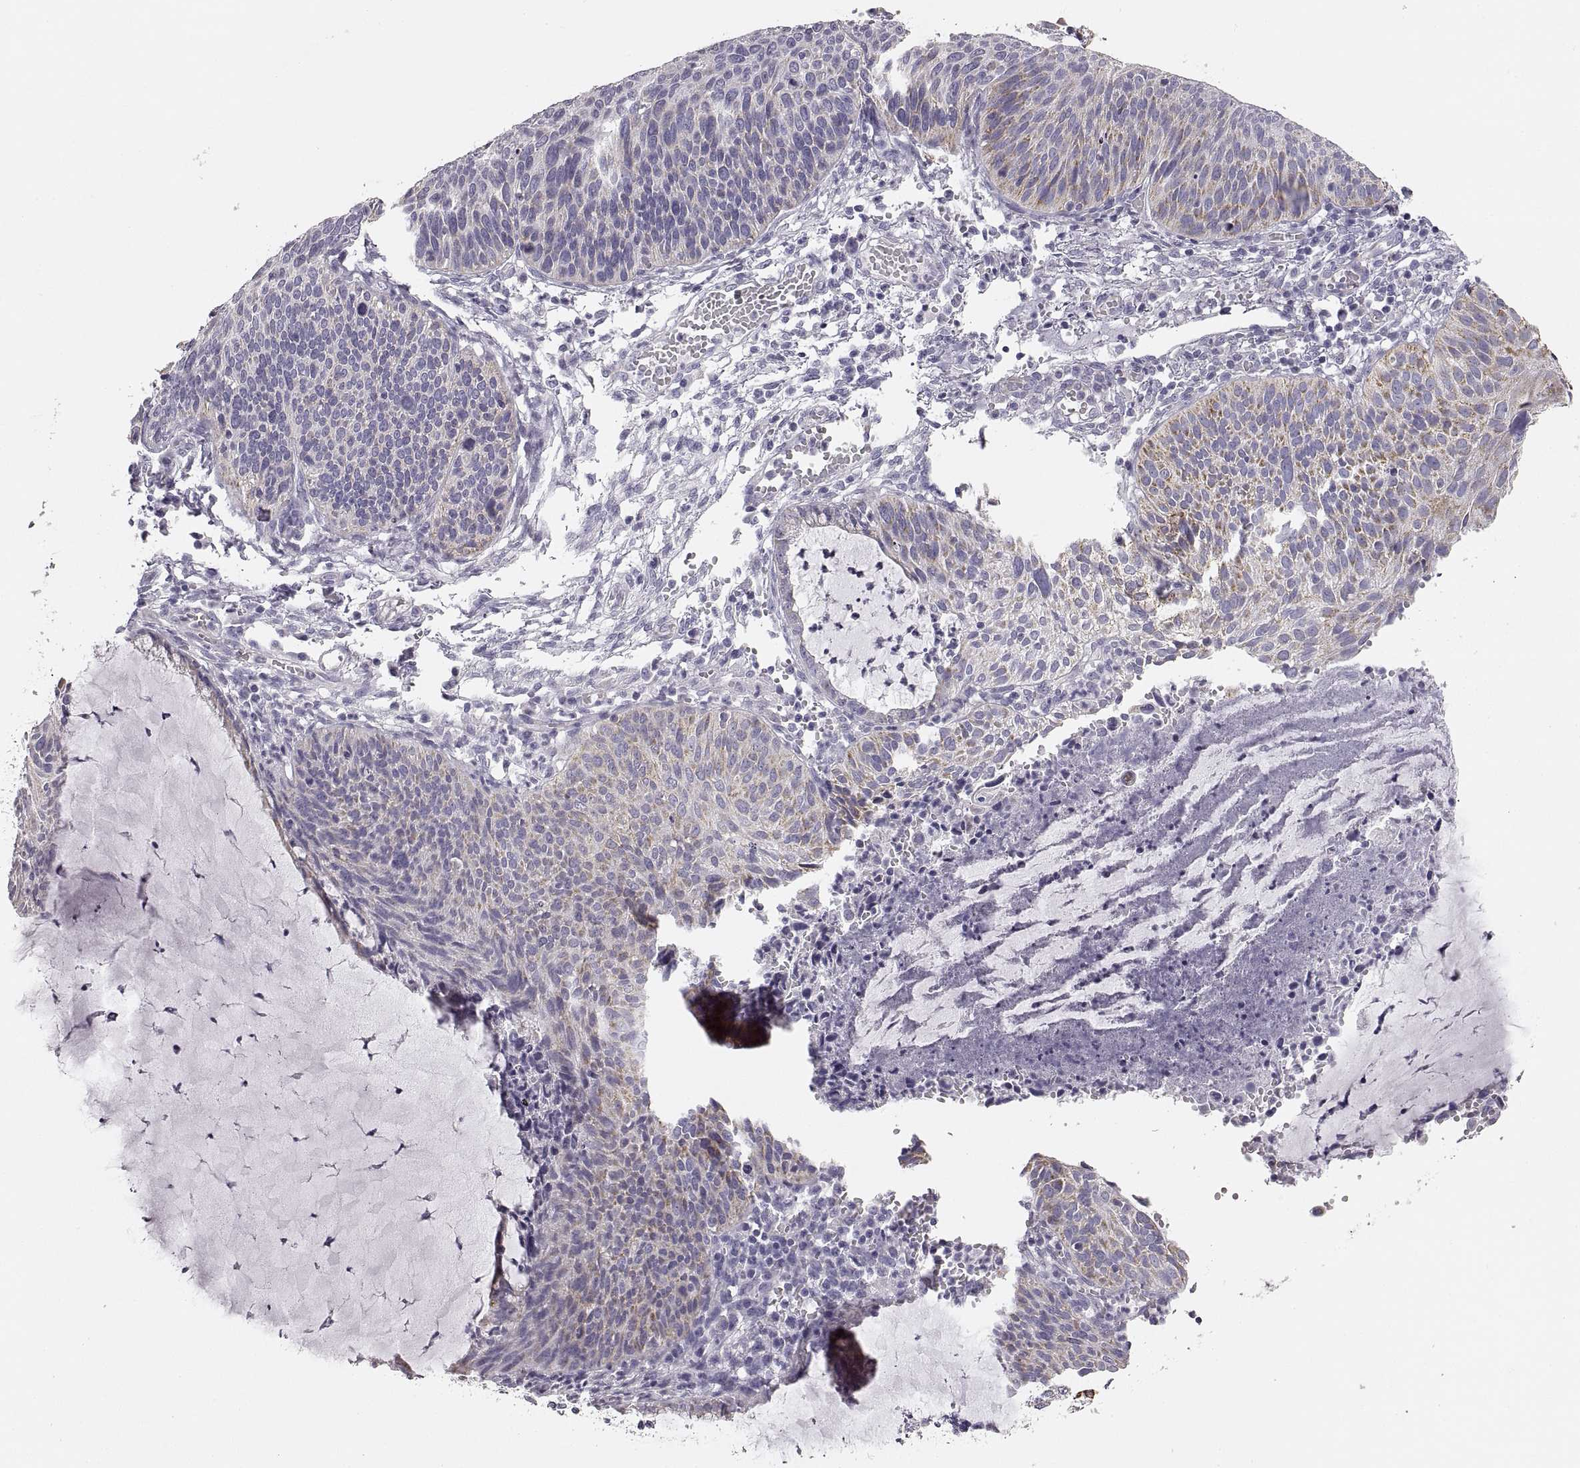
{"staining": {"intensity": "weak", "quantity": "25%-75%", "location": "cytoplasmic/membranous"}, "tissue": "cervical cancer", "cell_type": "Tumor cells", "image_type": "cancer", "snomed": [{"axis": "morphology", "description": "Squamous cell carcinoma, NOS"}, {"axis": "topography", "description": "Cervix"}], "caption": "High-power microscopy captured an immunohistochemistry (IHC) micrograph of cervical squamous cell carcinoma, revealing weak cytoplasmic/membranous positivity in about 25%-75% of tumor cells. The protein is stained brown, and the nuclei are stained in blue (DAB (3,3'-diaminobenzidine) IHC with brightfield microscopy, high magnification).", "gene": "RDH13", "patient": {"sex": "female", "age": 36}}